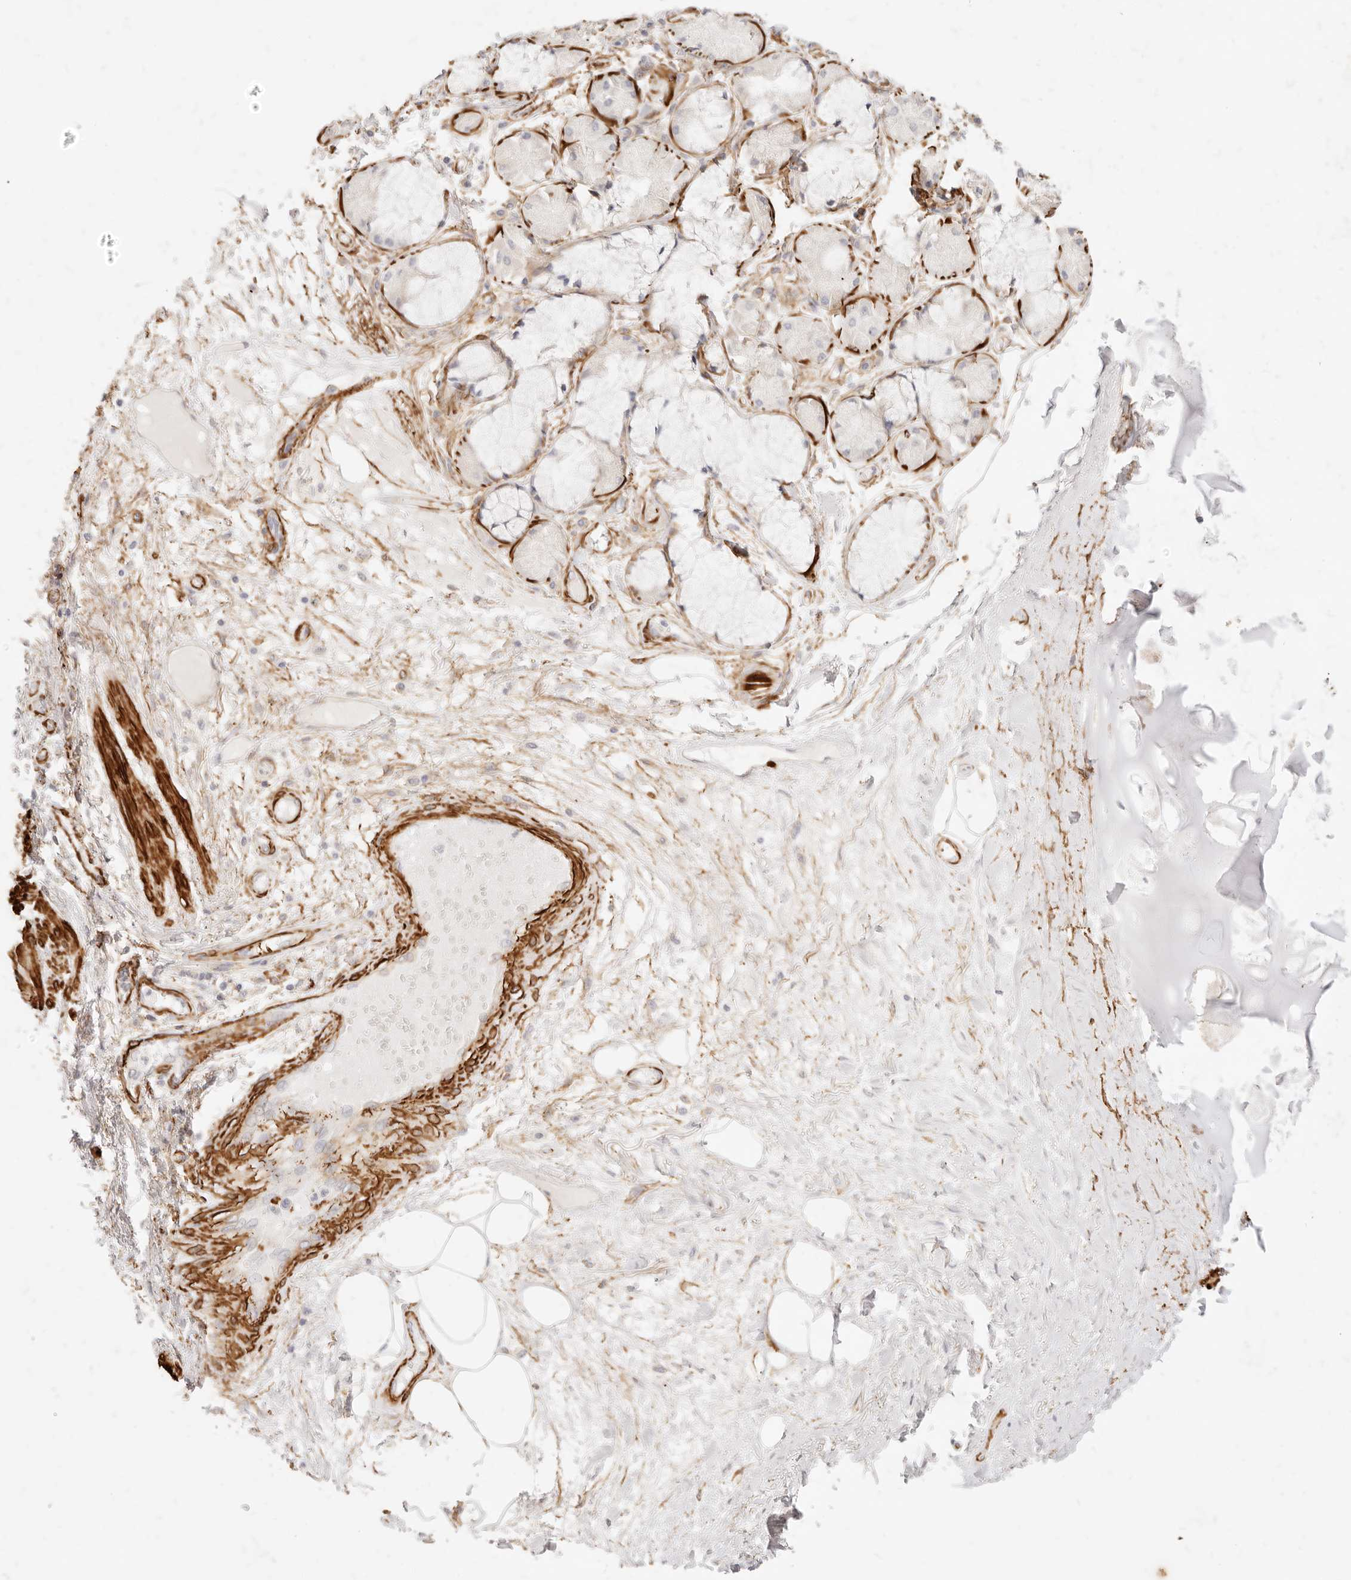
{"staining": {"intensity": "moderate", "quantity": "<25%", "location": "cytoplasmic/membranous"}, "tissue": "adipose tissue", "cell_type": "Adipocytes", "image_type": "normal", "snomed": [{"axis": "morphology", "description": "Normal tissue, NOS"}, {"axis": "topography", "description": "Bronchus"}], "caption": "High-power microscopy captured an immunohistochemistry micrograph of unremarkable adipose tissue, revealing moderate cytoplasmic/membranous expression in about <25% of adipocytes.", "gene": "TMTC2", "patient": {"sex": "male", "age": 66}}